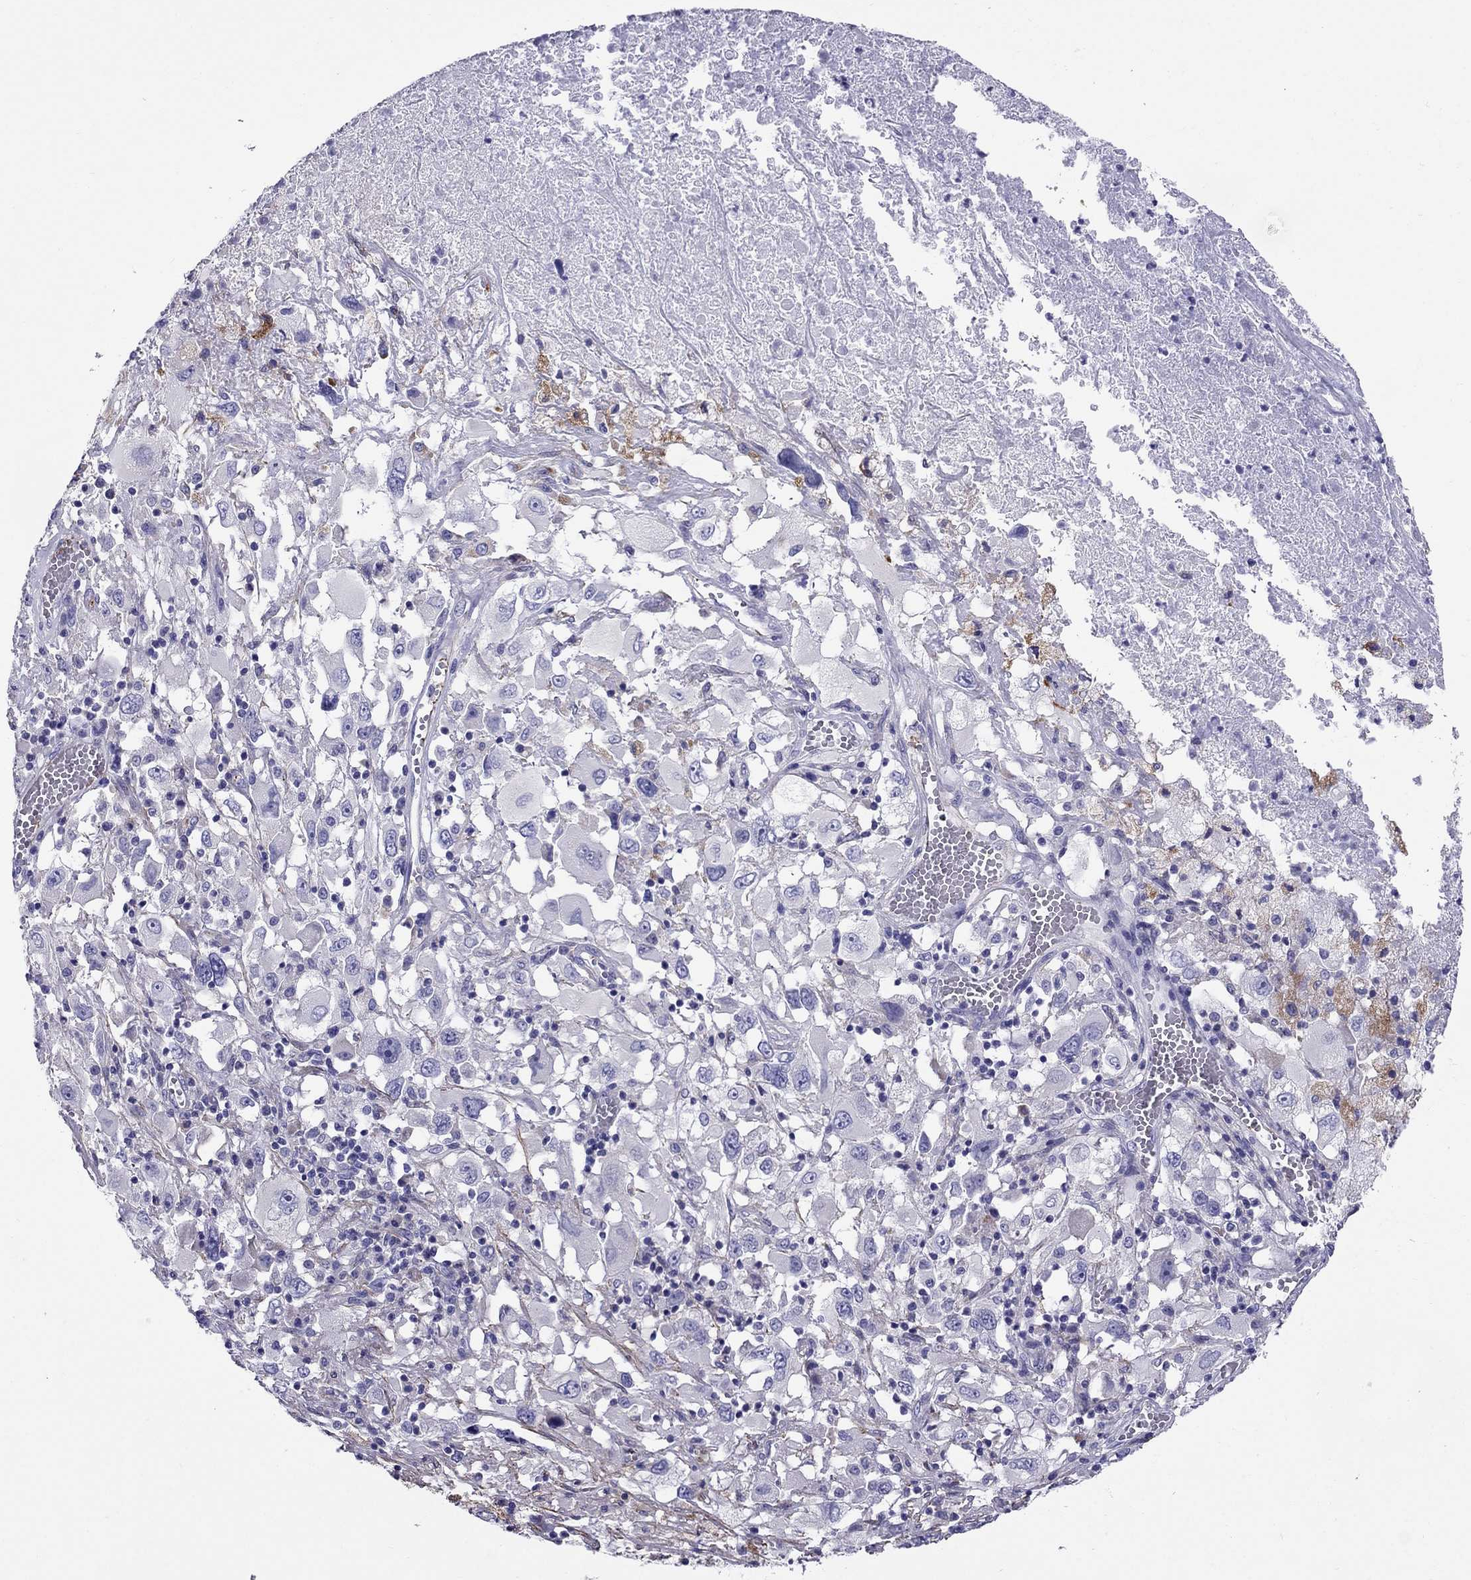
{"staining": {"intensity": "negative", "quantity": "none", "location": "none"}, "tissue": "melanoma", "cell_type": "Tumor cells", "image_type": "cancer", "snomed": [{"axis": "morphology", "description": "Malignant melanoma, Metastatic site"}, {"axis": "topography", "description": "Soft tissue"}], "caption": "Malignant melanoma (metastatic site) was stained to show a protein in brown. There is no significant staining in tumor cells.", "gene": "GPR50", "patient": {"sex": "male", "age": 50}}